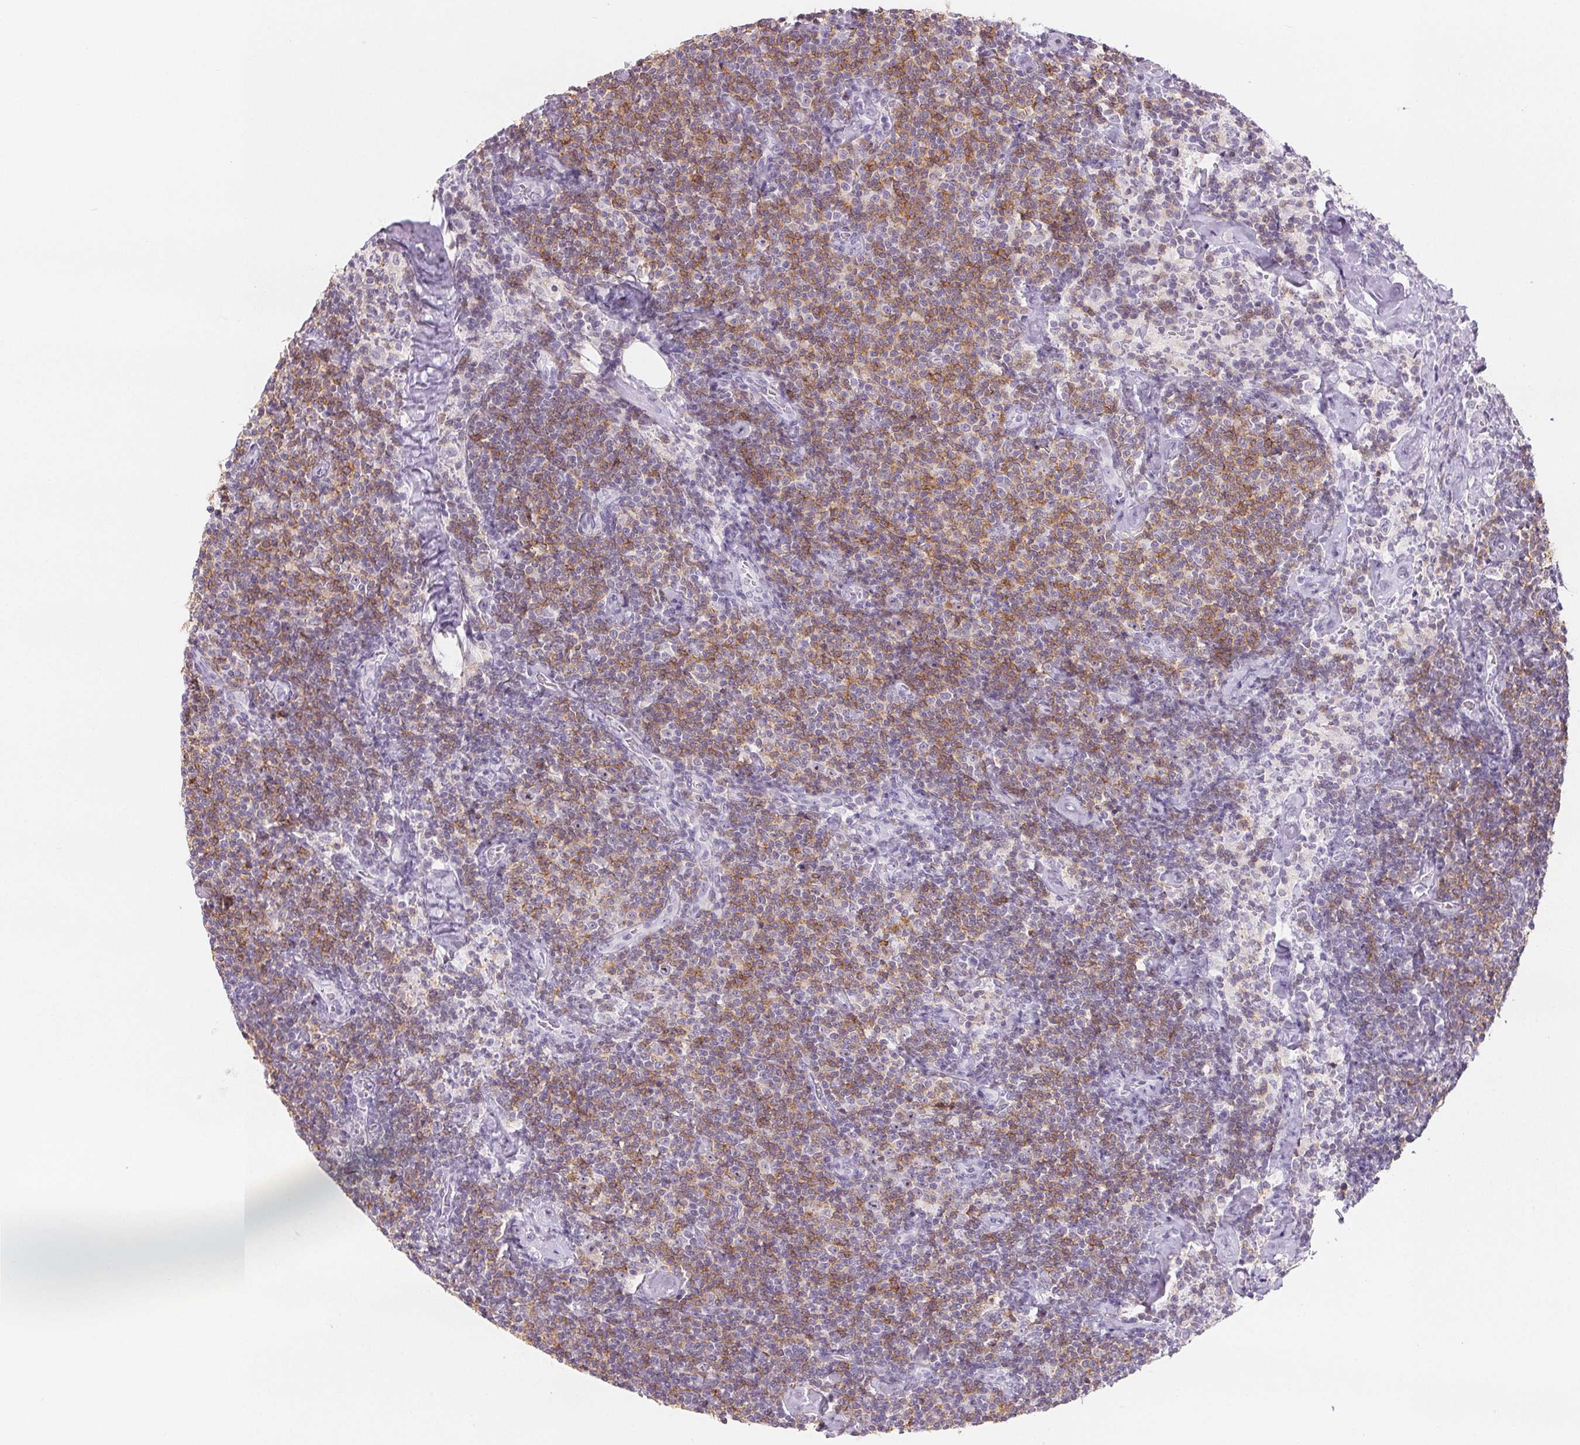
{"staining": {"intensity": "moderate", "quantity": "25%-75%", "location": "cytoplasmic/membranous"}, "tissue": "lymphoma", "cell_type": "Tumor cells", "image_type": "cancer", "snomed": [{"axis": "morphology", "description": "Malignant lymphoma, non-Hodgkin's type, Low grade"}, {"axis": "topography", "description": "Lymph node"}], "caption": "Immunohistochemical staining of human lymphoma exhibits medium levels of moderate cytoplasmic/membranous expression in approximately 25%-75% of tumor cells.", "gene": "CD69", "patient": {"sex": "male", "age": 81}}